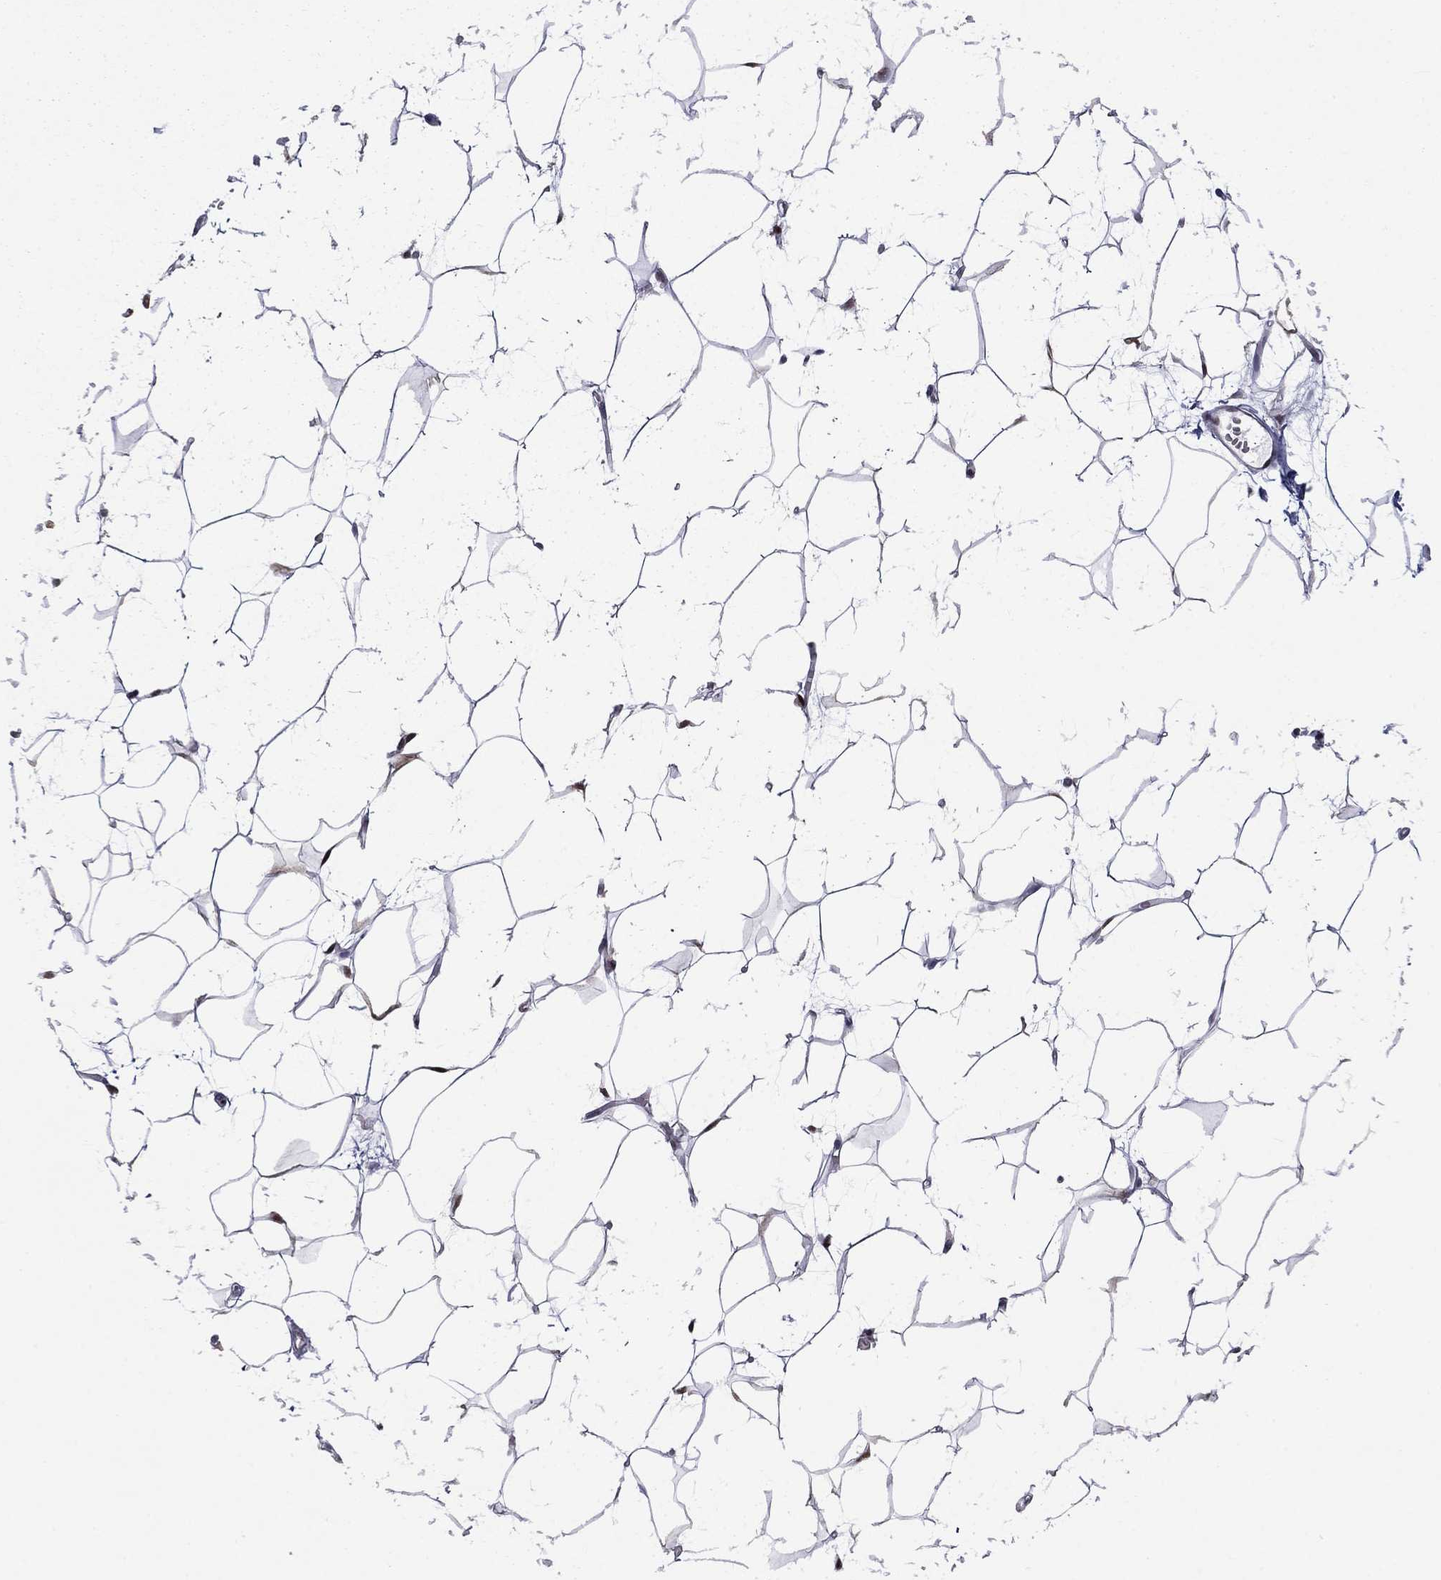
{"staining": {"intensity": "negative", "quantity": "none", "location": "none"}, "tissue": "adipose tissue", "cell_type": "Adipocytes", "image_type": "normal", "snomed": [{"axis": "morphology", "description": "Normal tissue, NOS"}, {"axis": "topography", "description": "Breast"}], "caption": "The histopathology image displays no significant positivity in adipocytes of adipose tissue. (Immunohistochemistry, brightfield microscopy, high magnification).", "gene": "PSMD2", "patient": {"sex": "female", "age": 49}}